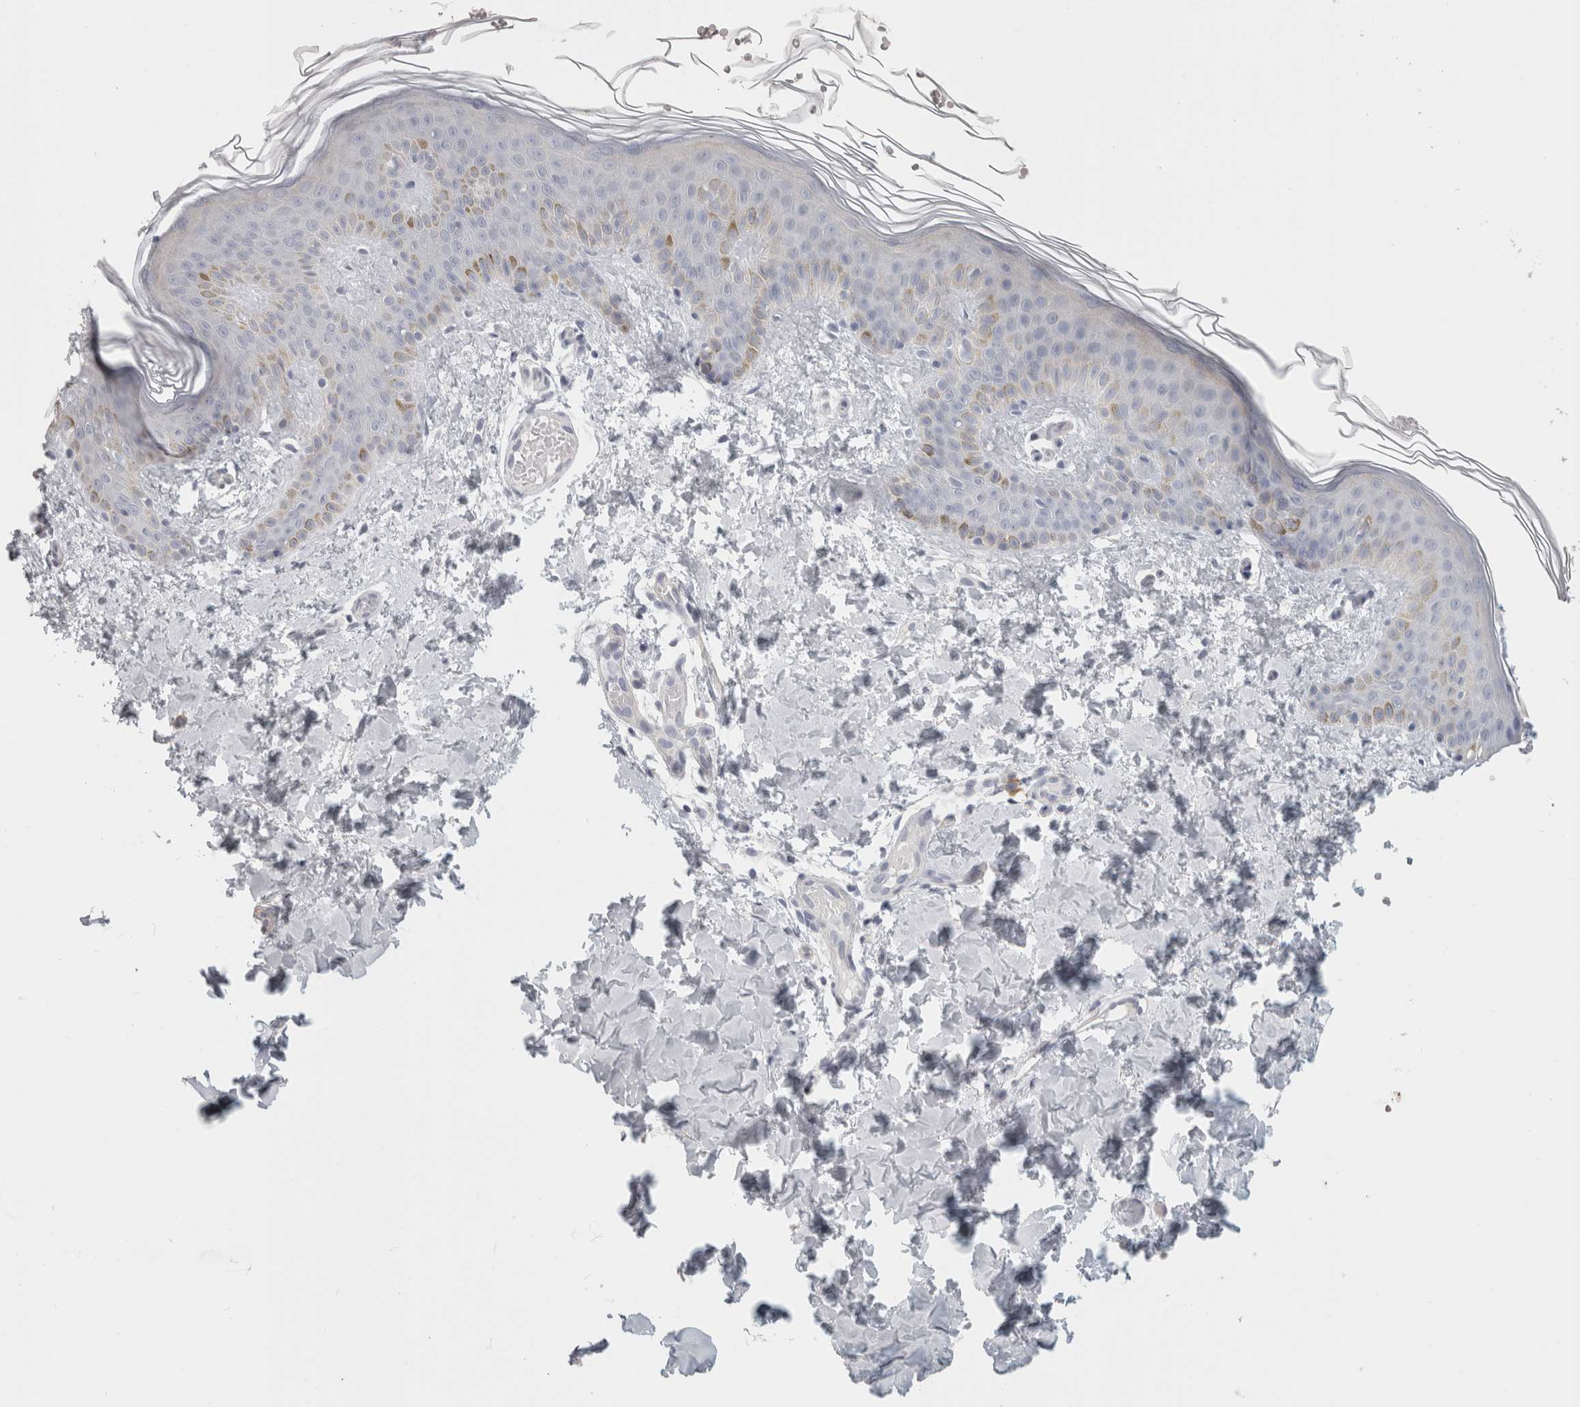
{"staining": {"intensity": "negative", "quantity": "none", "location": "none"}, "tissue": "skin", "cell_type": "Fibroblasts", "image_type": "normal", "snomed": [{"axis": "morphology", "description": "Normal tissue, NOS"}, {"axis": "morphology", "description": "Neoplasm, benign, NOS"}, {"axis": "topography", "description": "Skin"}, {"axis": "topography", "description": "Soft tissue"}], "caption": "The histopathology image exhibits no significant positivity in fibroblasts of skin.", "gene": "FBLIM1", "patient": {"sex": "male", "age": 26}}